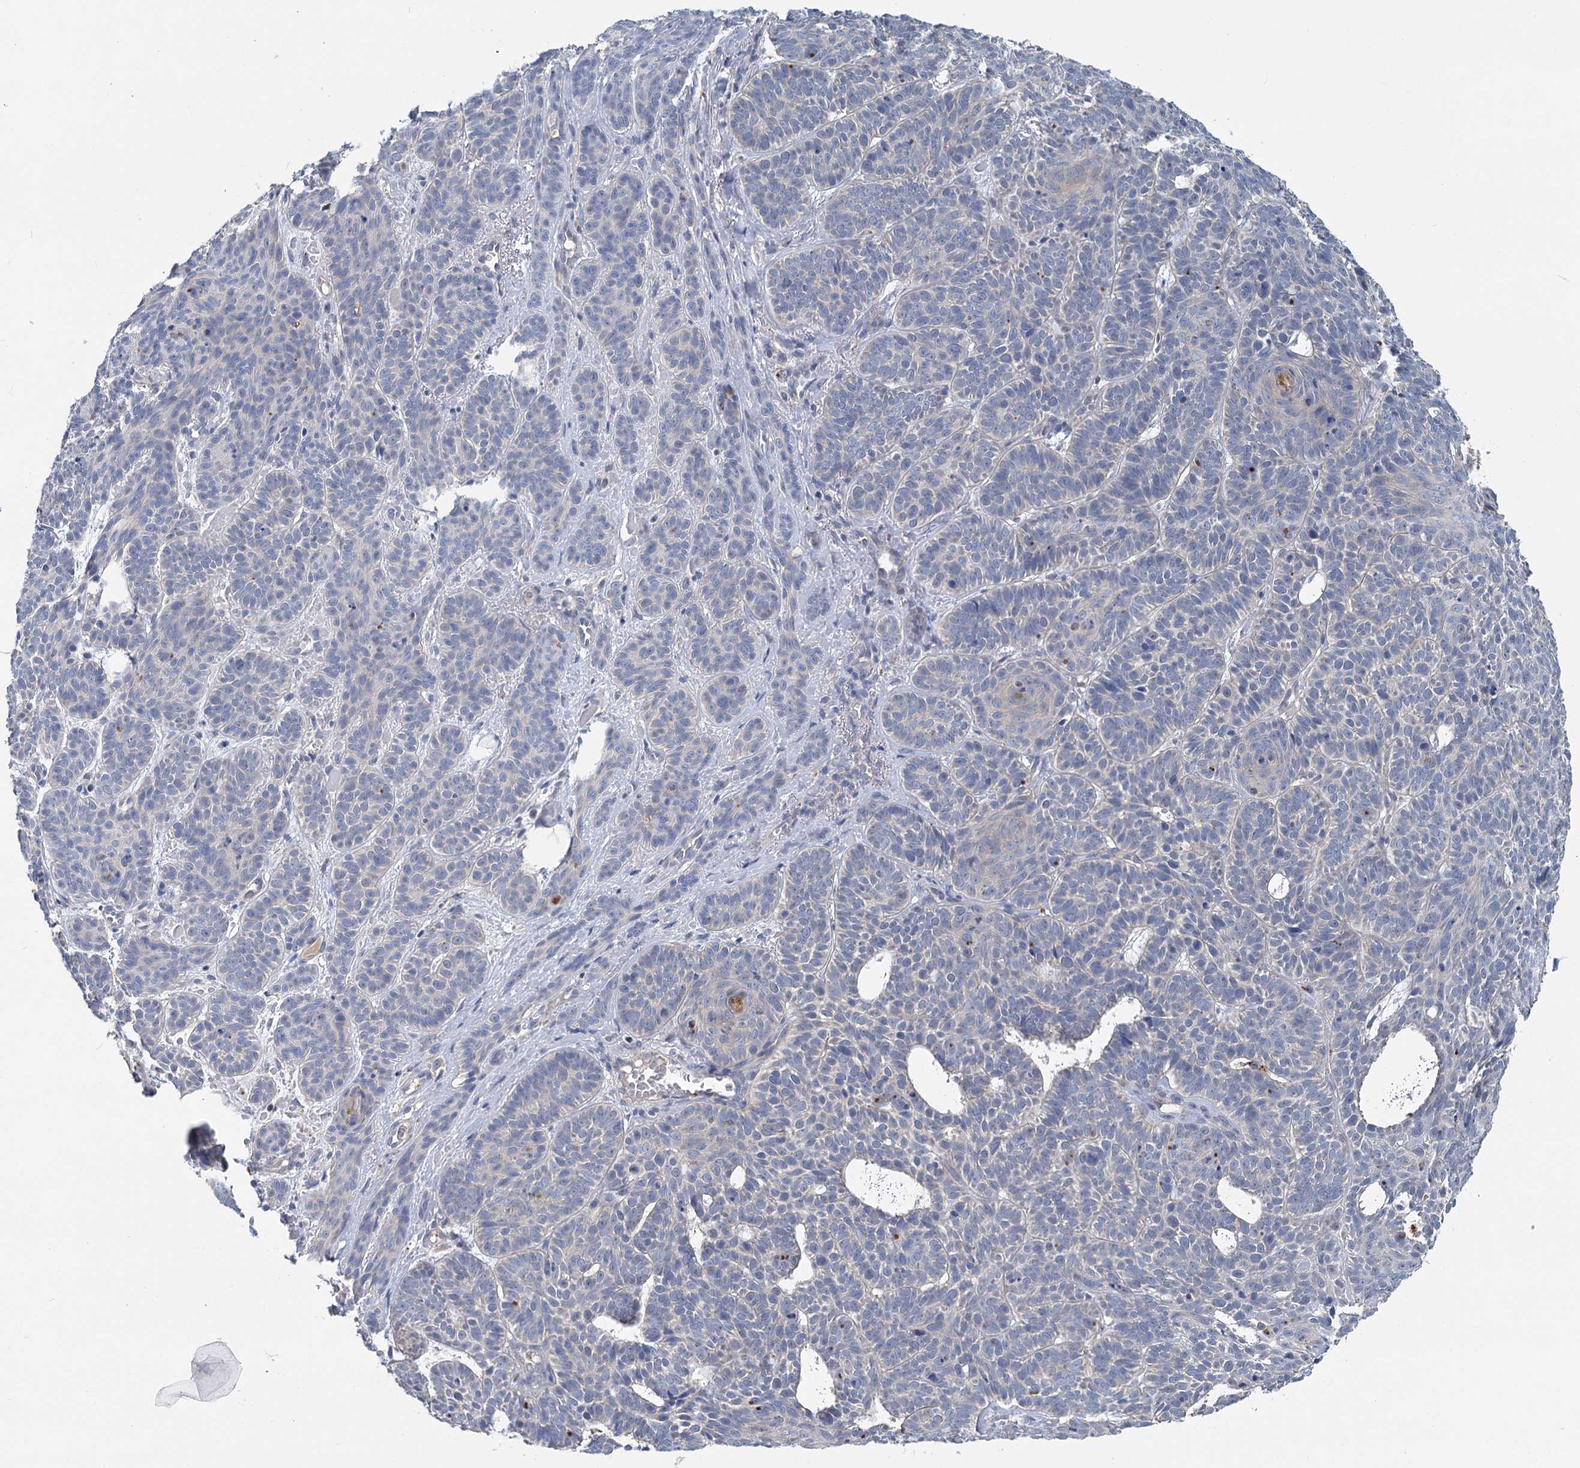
{"staining": {"intensity": "negative", "quantity": "none", "location": "none"}, "tissue": "skin cancer", "cell_type": "Tumor cells", "image_type": "cancer", "snomed": [{"axis": "morphology", "description": "Basal cell carcinoma"}, {"axis": "topography", "description": "Skin"}], "caption": "The image shows no staining of tumor cells in basal cell carcinoma (skin). (Brightfield microscopy of DAB (3,3'-diaminobenzidine) IHC at high magnification).", "gene": "ANKRD16", "patient": {"sex": "male", "age": 85}}